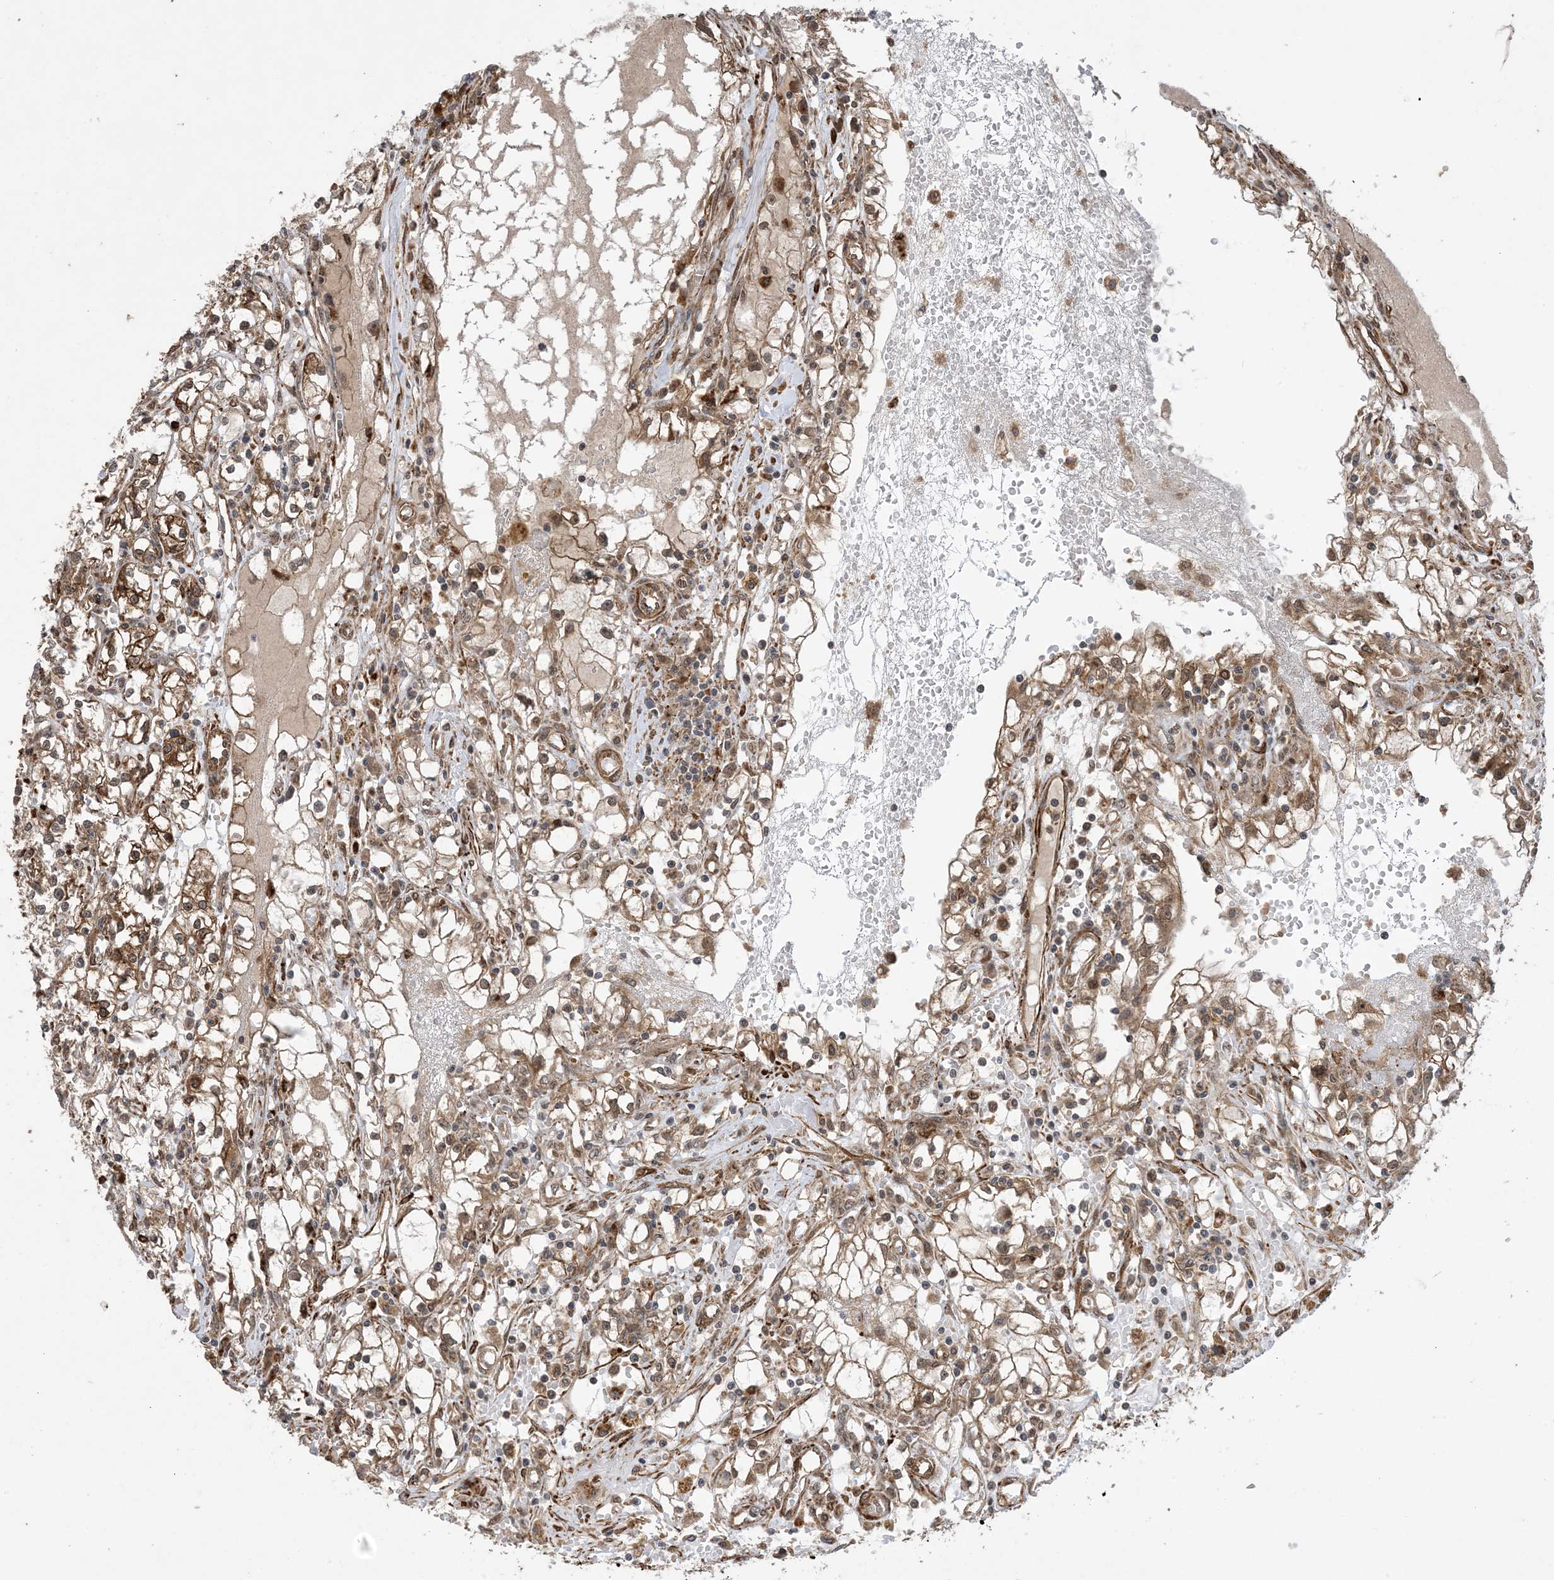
{"staining": {"intensity": "moderate", "quantity": ">75%", "location": "cytoplasmic/membranous"}, "tissue": "renal cancer", "cell_type": "Tumor cells", "image_type": "cancer", "snomed": [{"axis": "morphology", "description": "Adenocarcinoma, NOS"}, {"axis": "topography", "description": "Kidney"}], "caption": "Renal cancer stained with a brown dye reveals moderate cytoplasmic/membranous positive staining in approximately >75% of tumor cells.", "gene": "ZNF511", "patient": {"sex": "male", "age": 56}}